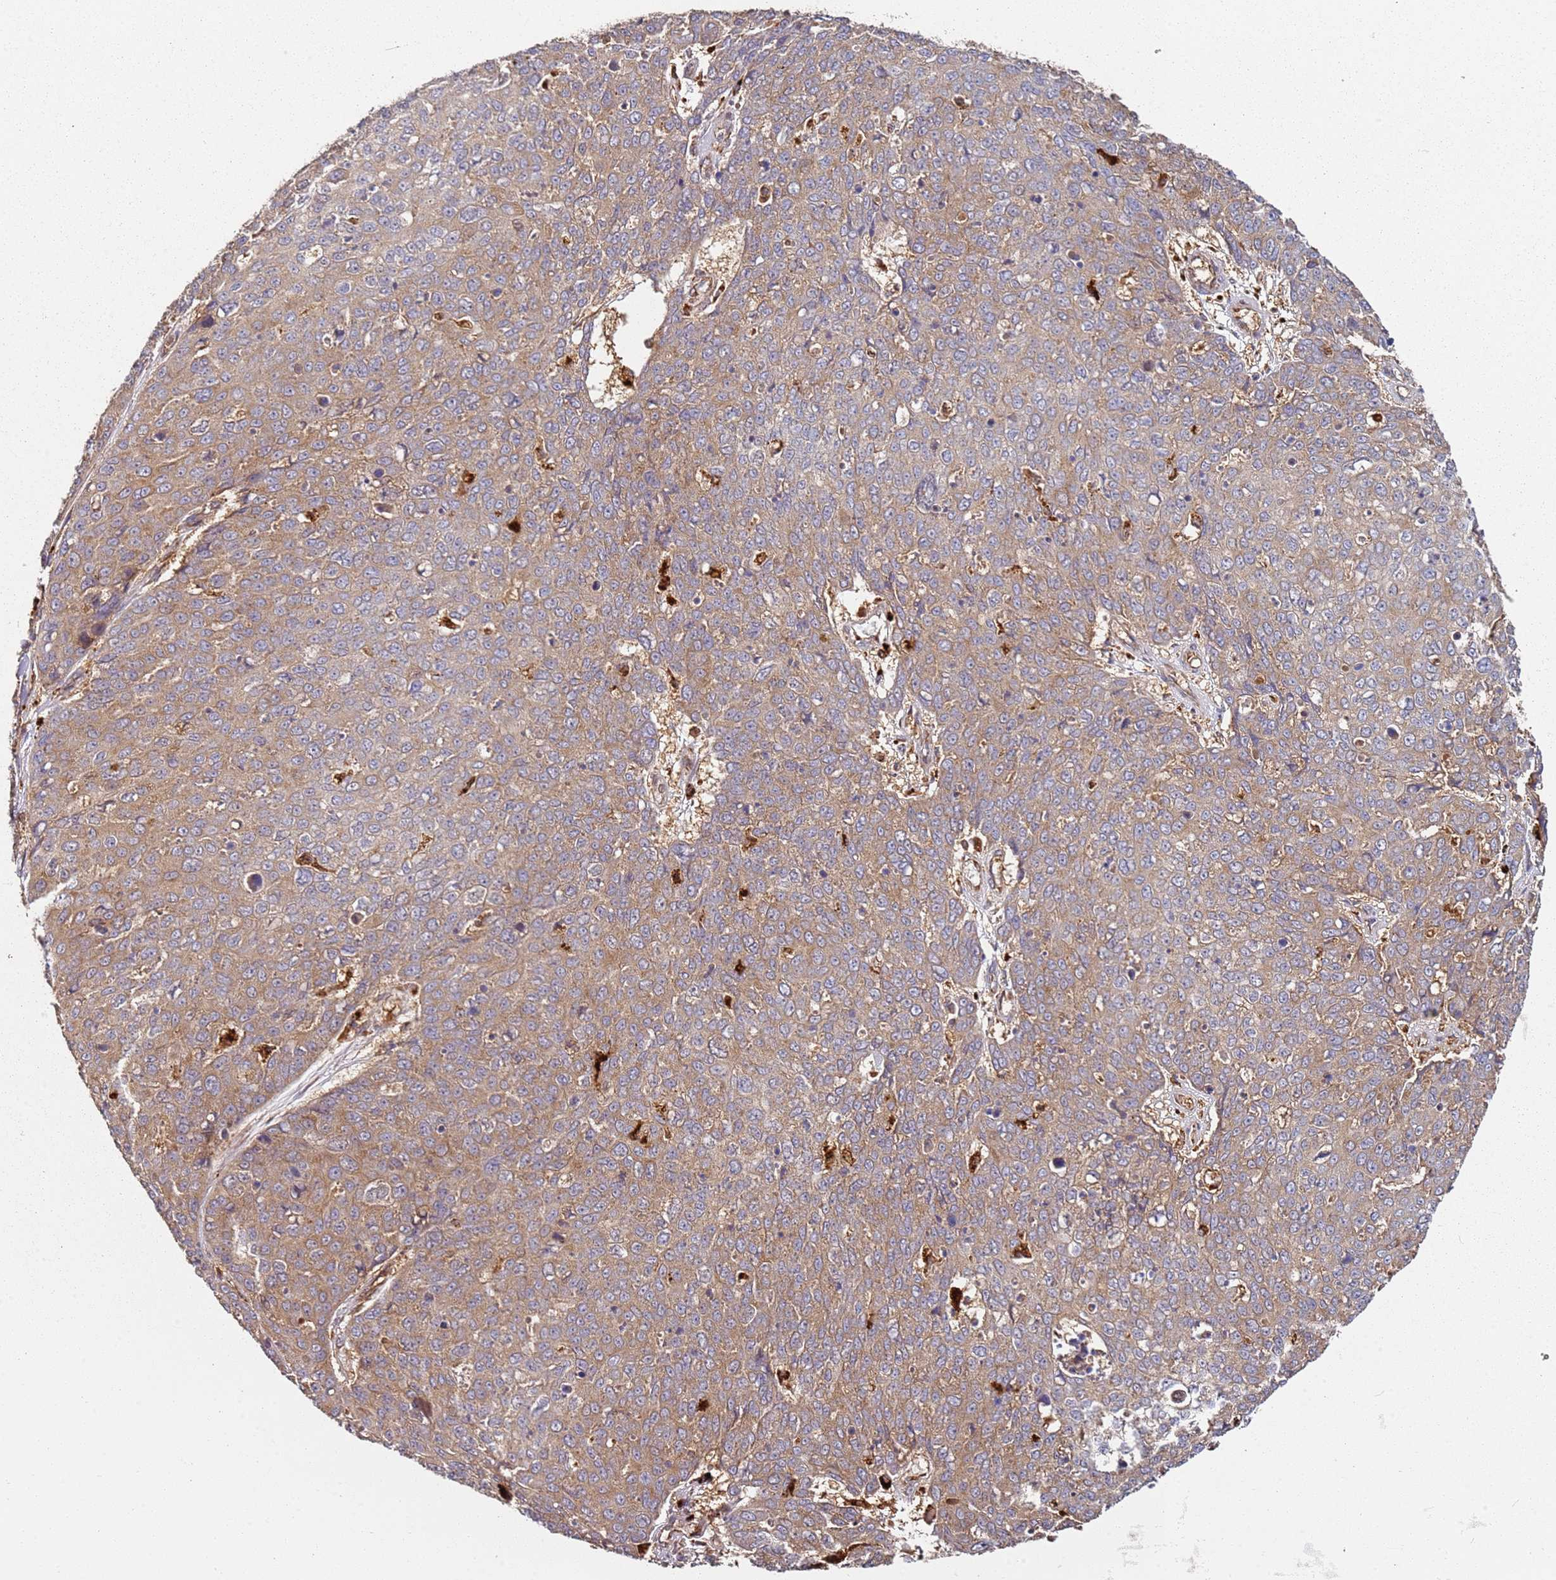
{"staining": {"intensity": "moderate", "quantity": ">75%", "location": "cytoplasmic/membranous"}, "tissue": "skin cancer", "cell_type": "Tumor cells", "image_type": "cancer", "snomed": [{"axis": "morphology", "description": "Squamous cell carcinoma, NOS"}, {"axis": "topography", "description": "Skin"}], "caption": "A photomicrograph of human squamous cell carcinoma (skin) stained for a protein displays moderate cytoplasmic/membranous brown staining in tumor cells.", "gene": "SCGB2B2", "patient": {"sex": "male", "age": 71}}